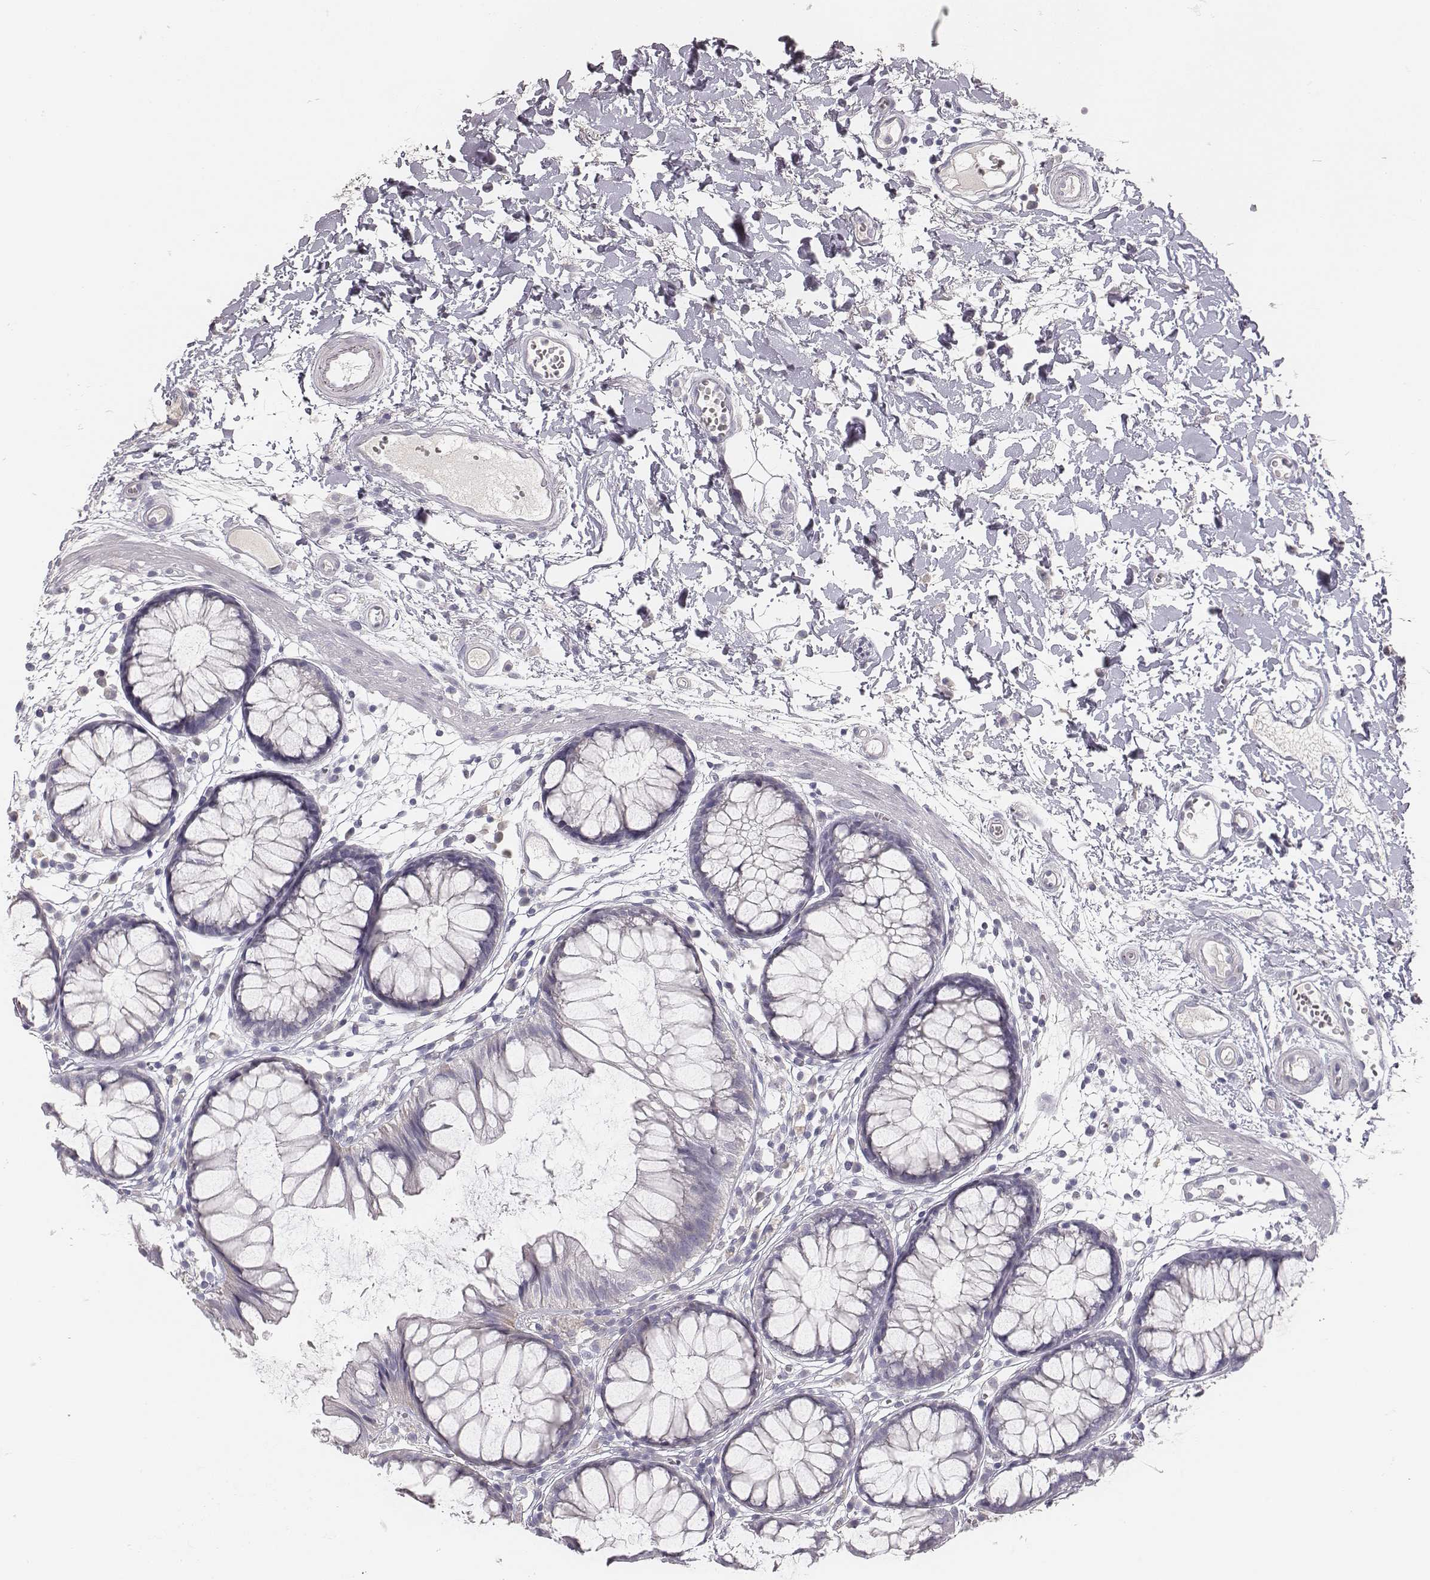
{"staining": {"intensity": "negative", "quantity": "none", "location": "none"}, "tissue": "colon", "cell_type": "Endothelial cells", "image_type": "normal", "snomed": [{"axis": "morphology", "description": "Normal tissue, NOS"}, {"axis": "morphology", "description": "Adenocarcinoma, NOS"}, {"axis": "topography", "description": "Colon"}], "caption": "DAB immunohistochemical staining of normal human colon demonstrates no significant staining in endothelial cells.", "gene": "MYH6", "patient": {"sex": "male", "age": 65}}